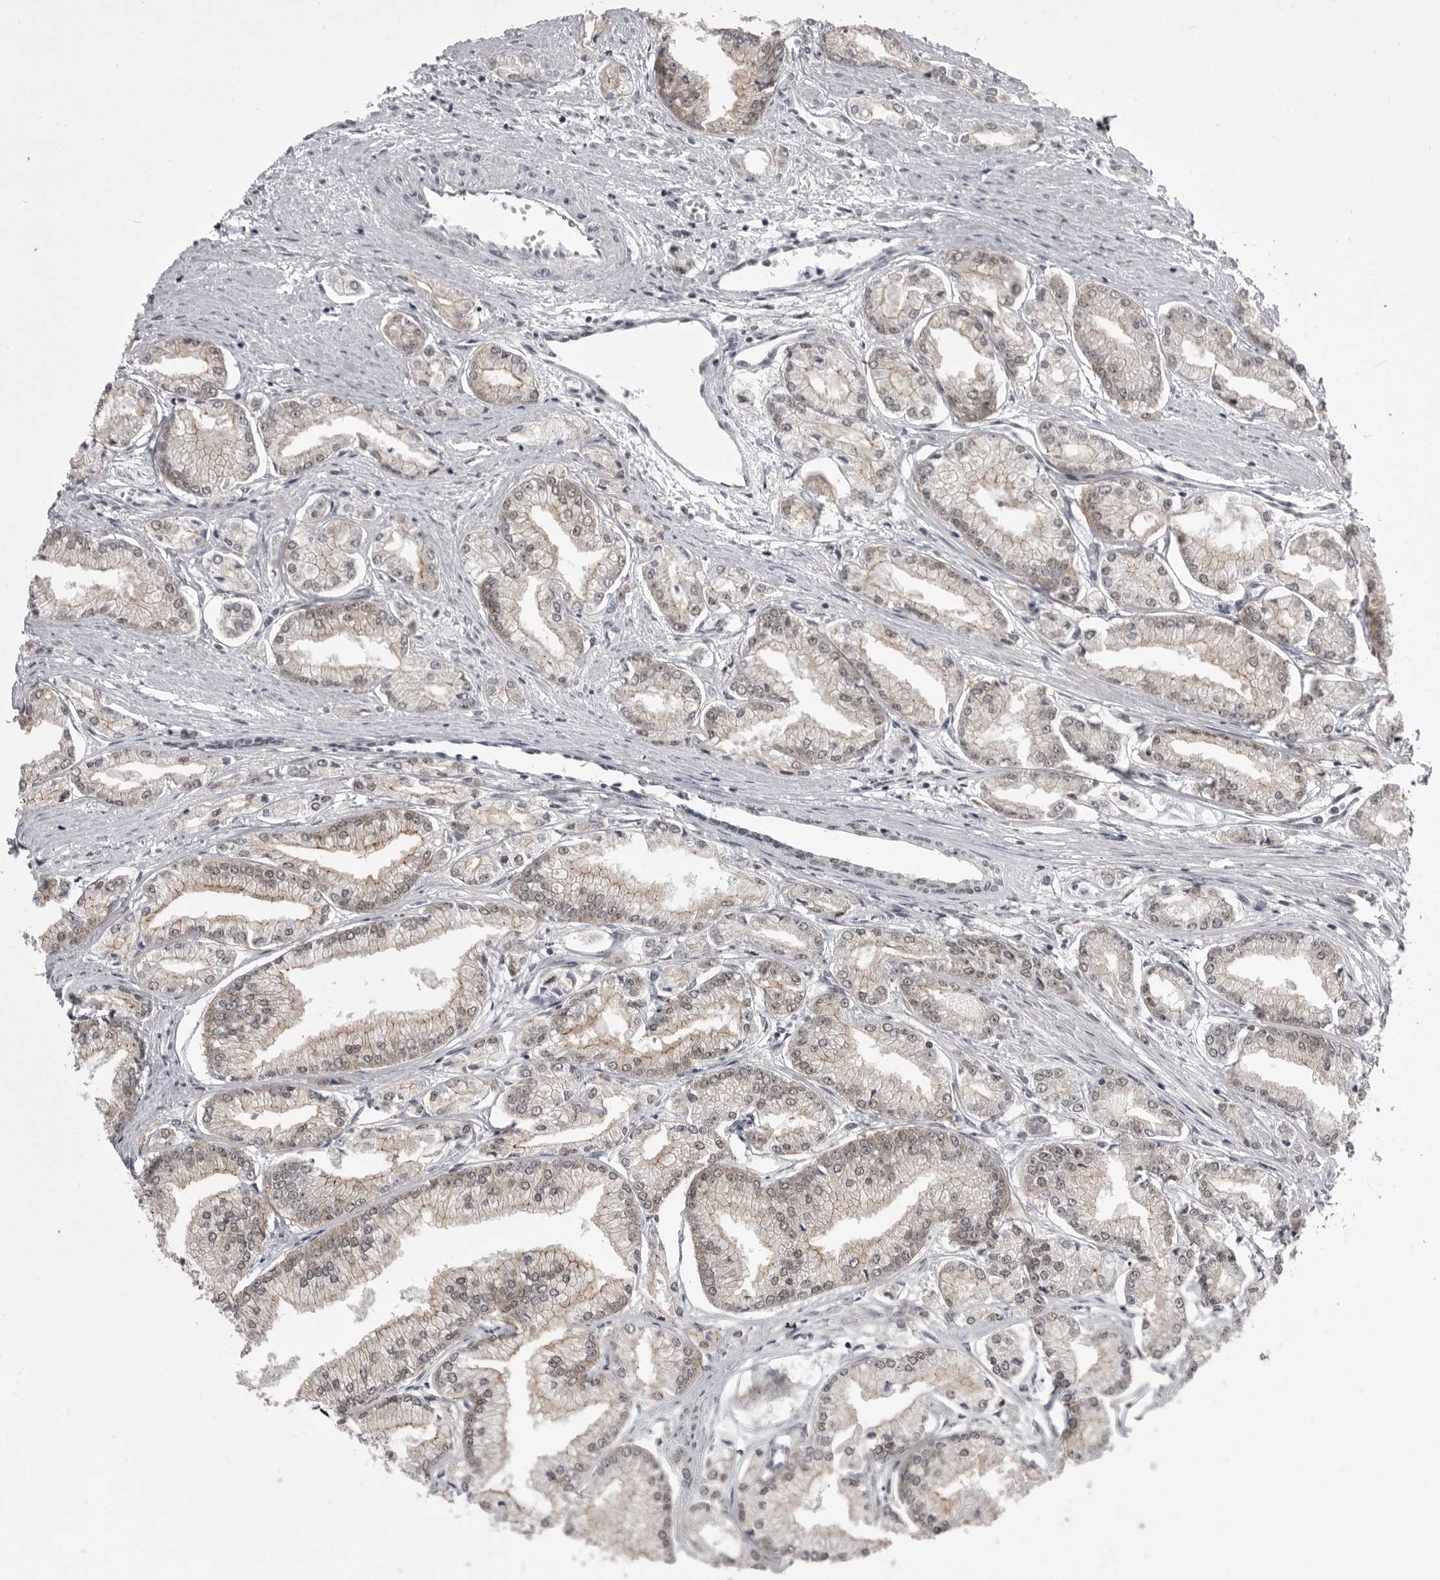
{"staining": {"intensity": "weak", "quantity": "25%-75%", "location": "cytoplasmic/membranous"}, "tissue": "prostate cancer", "cell_type": "Tumor cells", "image_type": "cancer", "snomed": [{"axis": "morphology", "description": "Adenocarcinoma, Low grade"}, {"axis": "topography", "description": "Prostate"}], "caption": "Immunohistochemistry micrograph of neoplastic tissue: human prostate low-grade adenocarcinoma stained using IHC exhibits low levels of weak protein expression localized specifically in the cytoplasmic/membranous of tumor cells, appearing as a cytoplasmic/membranous brown color.", "gene": "PRPF3", "patient": {"sex": "male", "age": 52}}